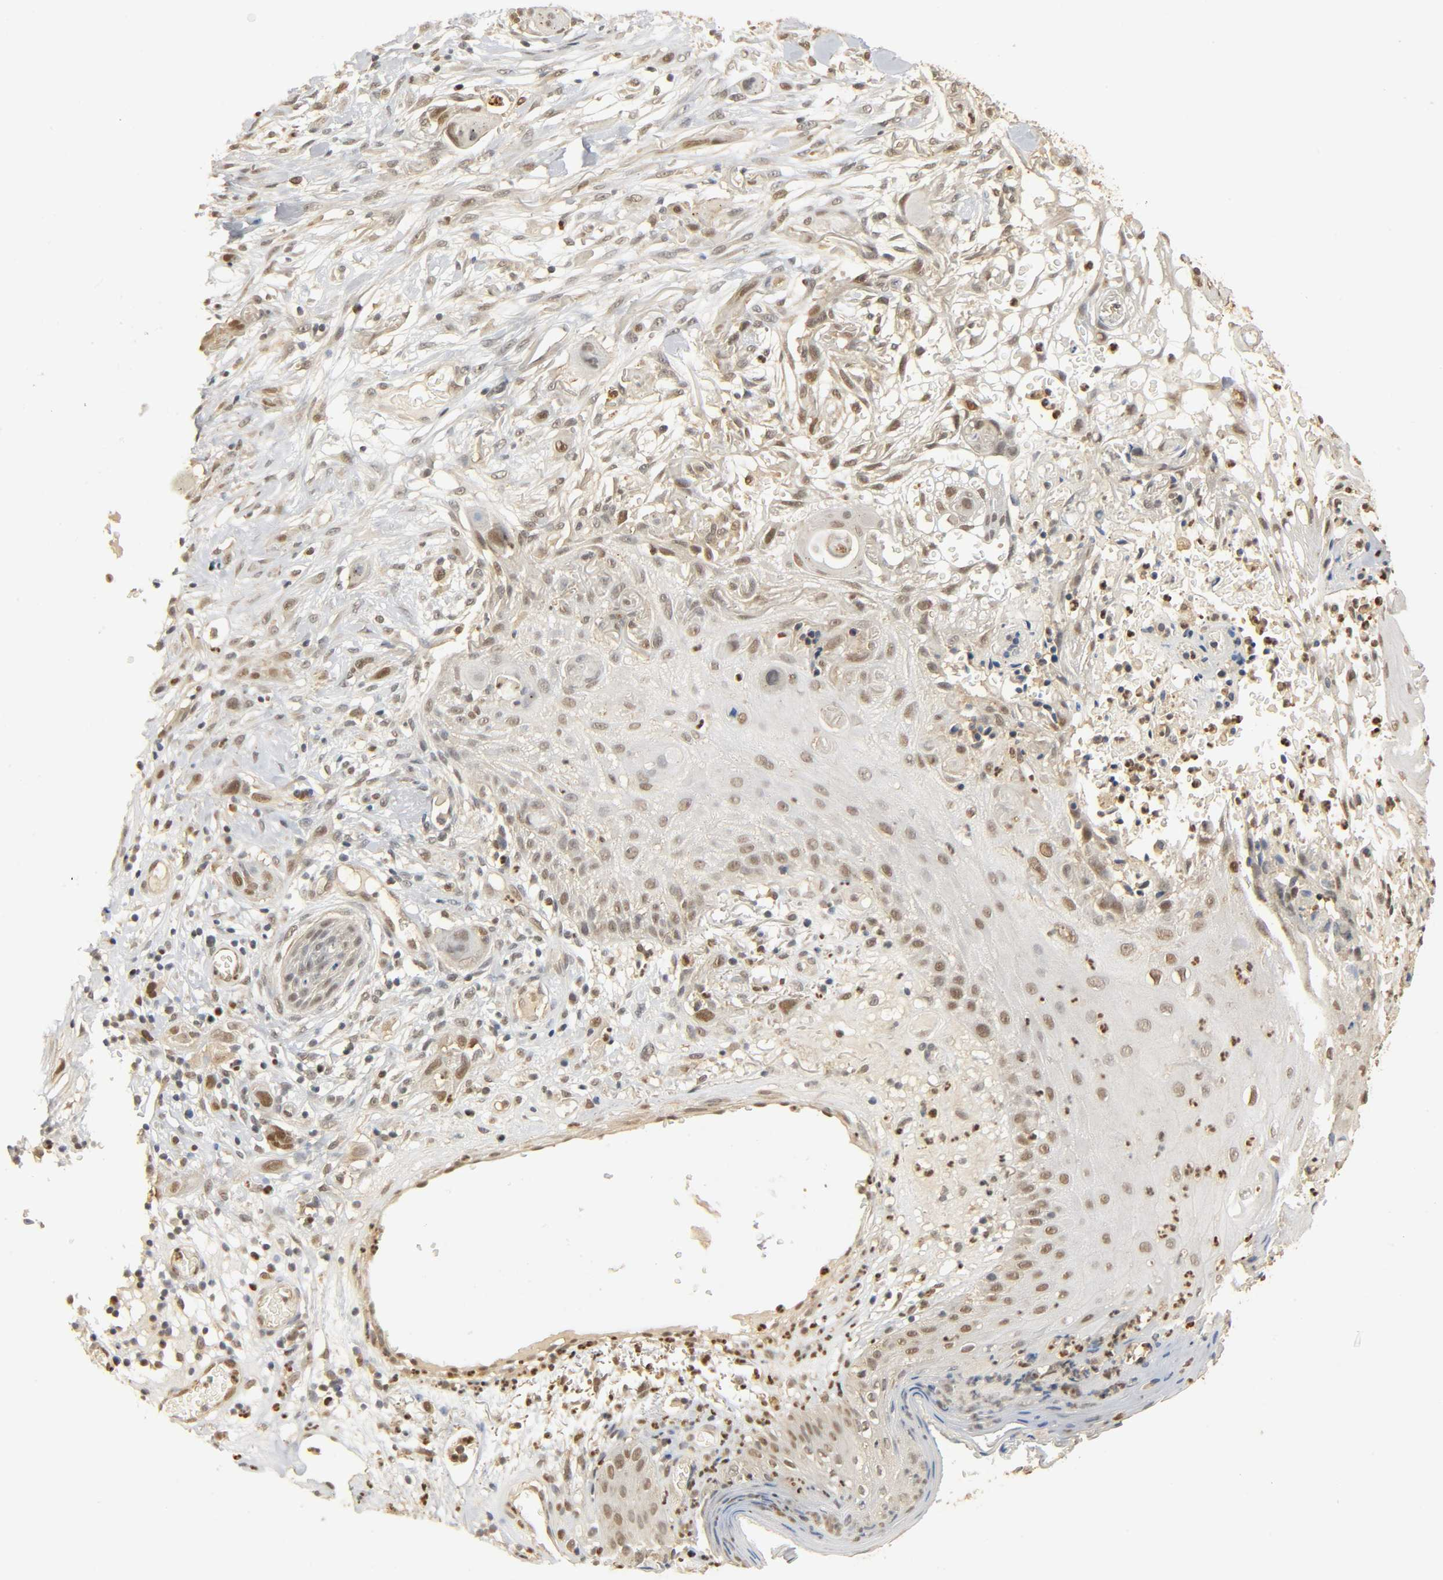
{"staining": {"intensity": "weak", "quantity": ">75%", "location": "cytoplasmic/membranous,nuclear"}, "tissue": "skin cancer", "cell_type": "Tumor cells", "image_type": "cancer", "snomed": [{"axis": "morphology", "description": "Normal tissue, NOS"}, {"axis": "morphology", "description": "Squamous cell carcinoma, NOS"}, {"axis": "topography", "description": "Skin"}], "caption": "Immunohistochemistry (IHC) staining of skin squamous cell carcinoma, which shows low levels of weak cytoplasmic/membranous and nuclear positivity in about >75% of tumor cells indicating weak cytoplasmic/membranous and nuclear protein positivity. The staining was performed using DAB (brown) for protein detection and nuclei were counterstained in hematoxylin (blue).", "gene": "ZFPM2", "patient": {"sex": "female", "age": 59}}